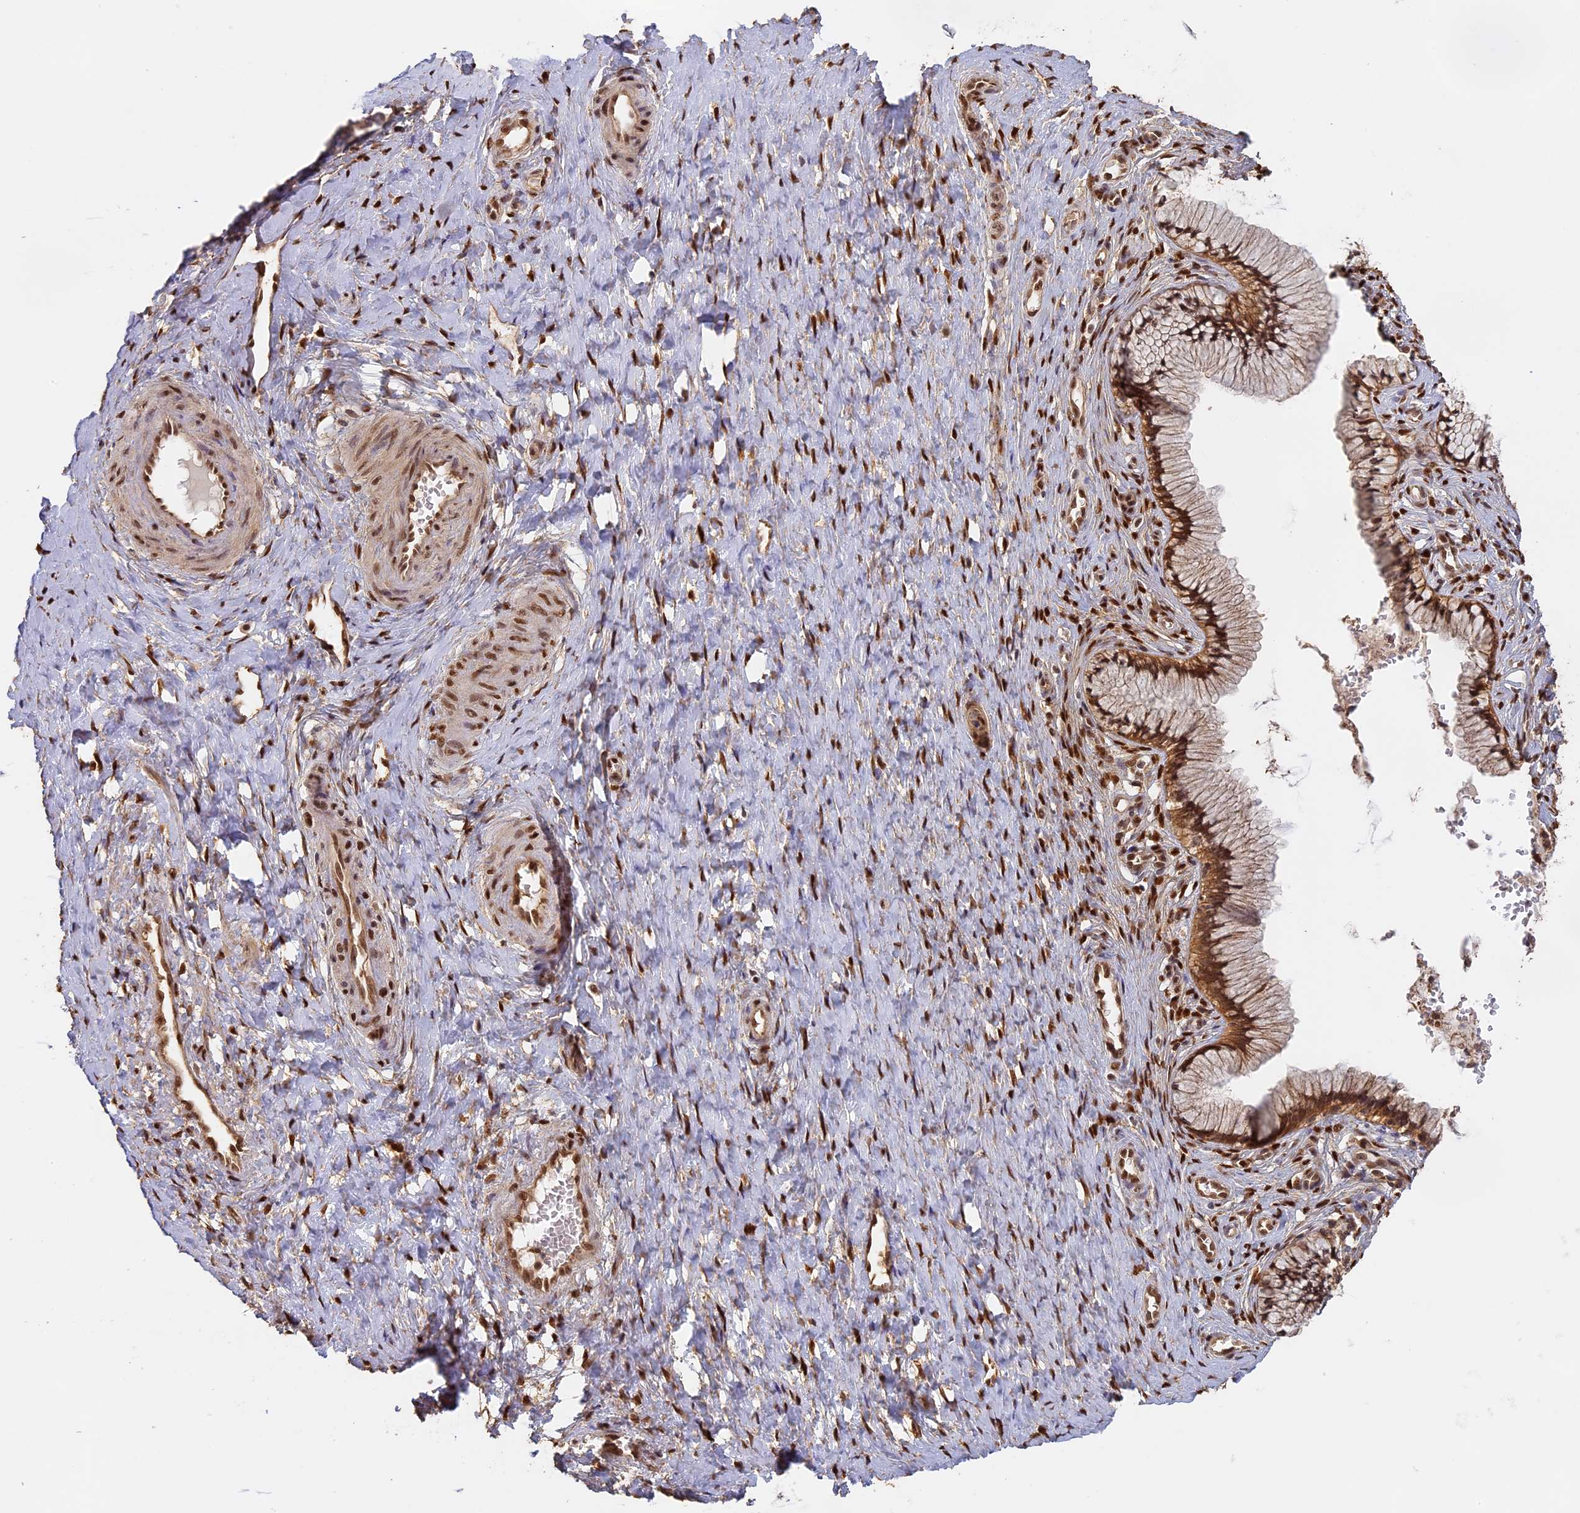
{"staining": {"intensity": "strong", "quantity": ">75%", "location": "cytoplasmic/membranous,nuclear"}, "tissue": "cervix", "cell_type": "Glandular cells", "image_type": "normal", "snomed": [{"axis": "morphology", "description": "Normal tissue, NOS"}, {"axis": "topography", "description": "Cervix"}], "caption": "This image shows unremarkable cervix stained with immunohistochemistry (IHC) to label a protein in brown. The cytoplasmic/membranous,nuclear of glandular cells show strong positivity for the protein. Nuclei are counter-stained blue.", "gene": "MYBL2", "patient": {"sex": "female", "age": 36}}